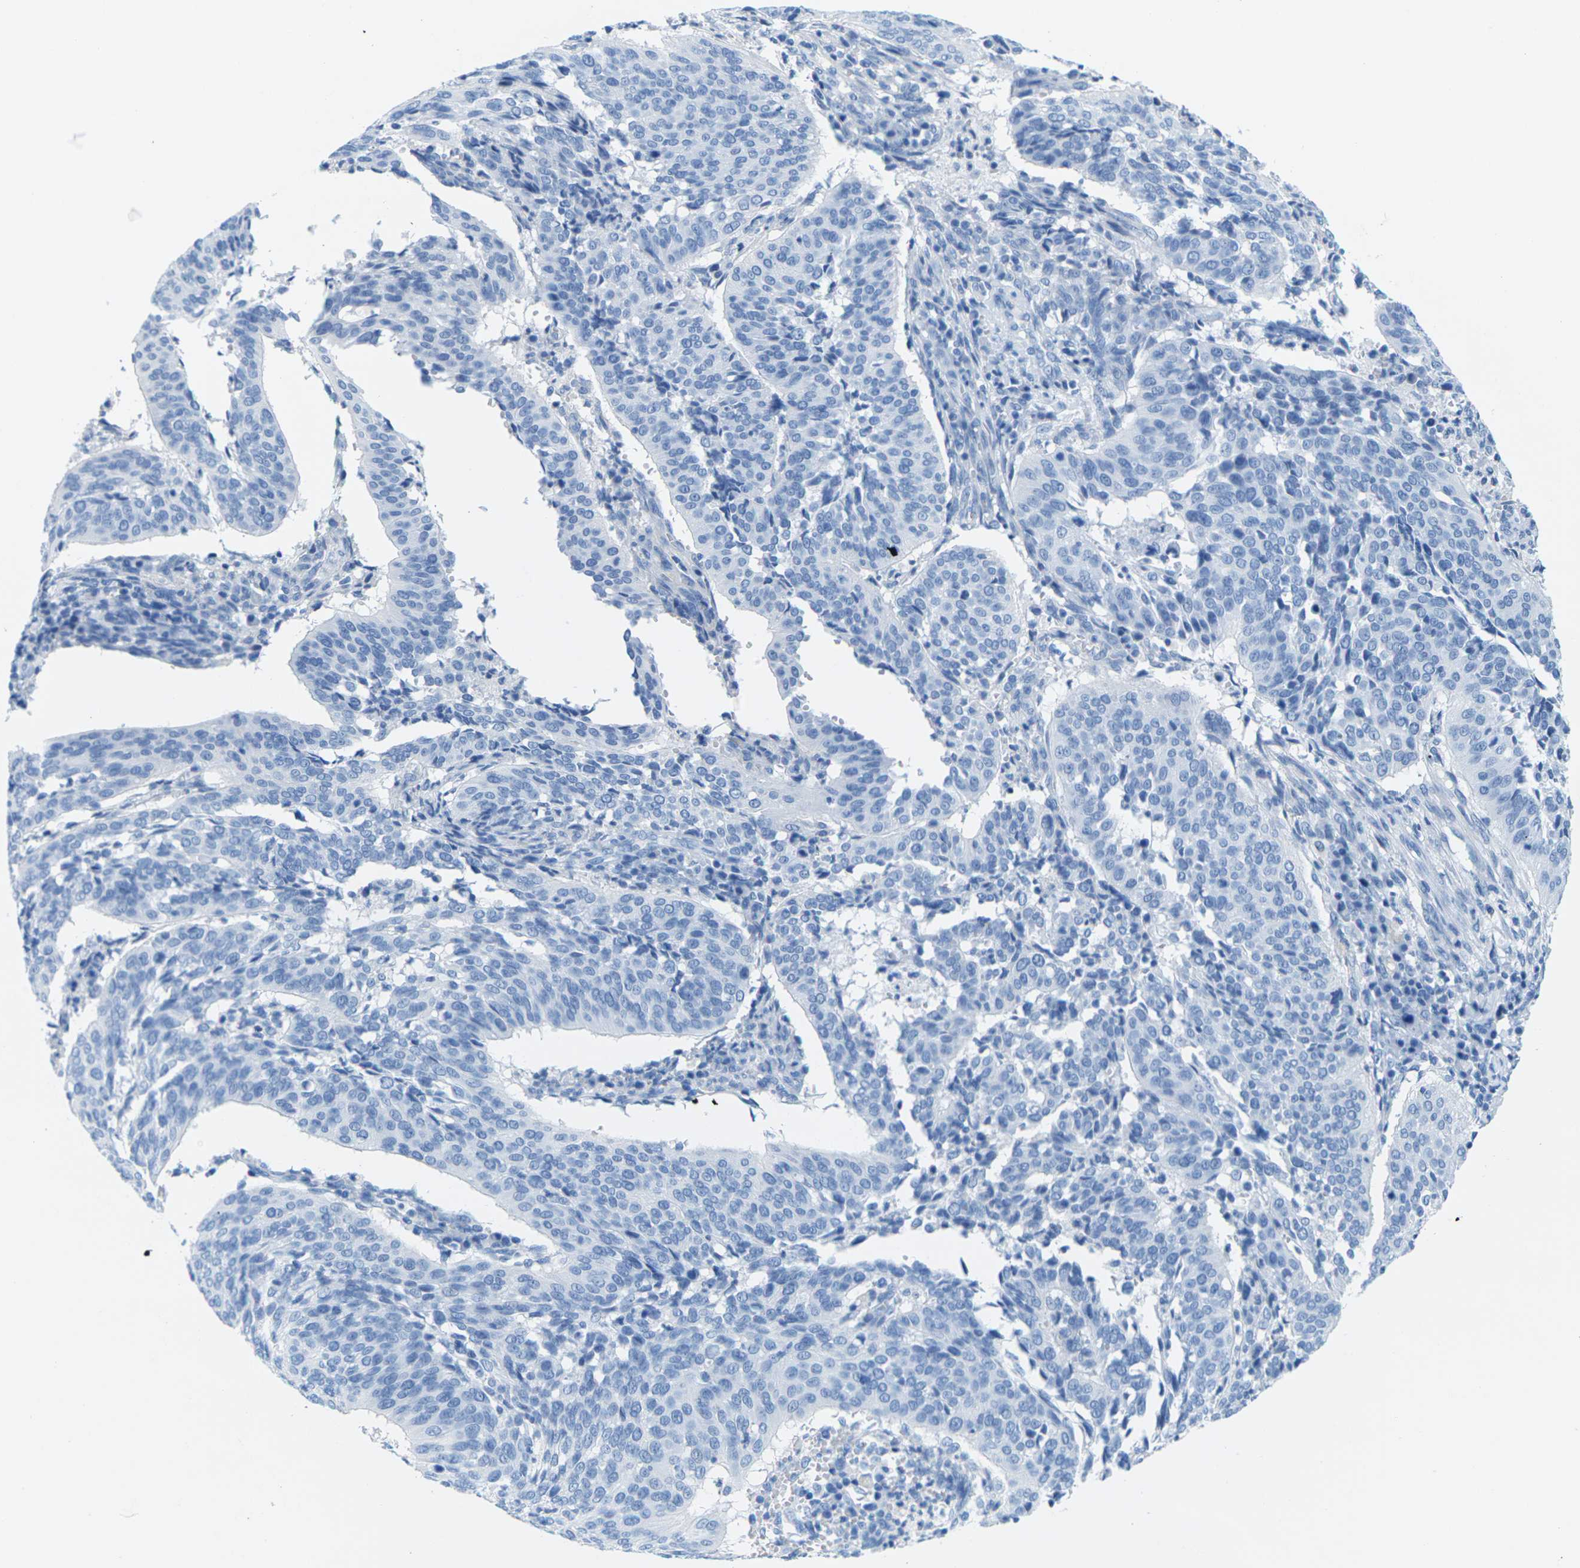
{"staining": {"intensity": "negative", "quantity": "none", "location": "none"}, "tissue": "cervical cancer", "cell_type": "Tumor cells", "image_type": "cancer", "snomed": [{"axis": "morphology", "description": "Normal tissue, NOS"}, {"axis": "morphology", "description": "Squamous cell carcinoma, NOS"}, {"axis": "topography", "description": "Cervix"}], "caption": "The immunohistochemistry (IHC) histopathology image has no significant positivity in tumor cells of cervical squamous cell carcinoma tissue. (DAB immunohistochemistry visualized using brightfield microscopy, high magnification).", "gene": "SLC12A1", "patient": {"sex": "female", "age": 39}}